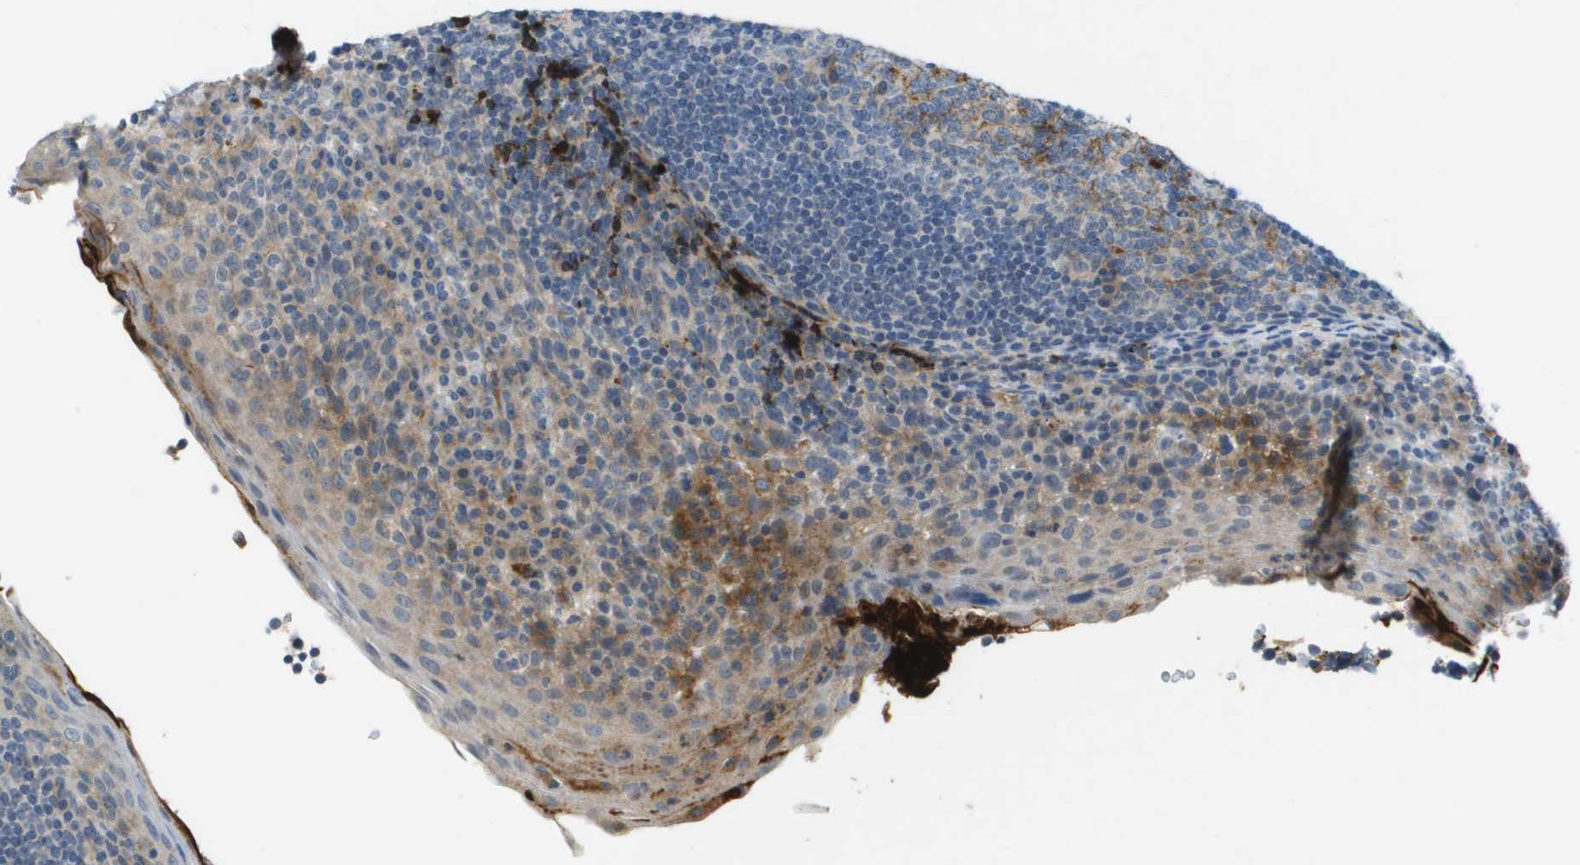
{"staining": {"intensity": "negative", "quantity": "none", "location": "none"}, "tissue": "tonsil", "cell_type": "Germinal center cells", "image_type": "normal", "snomed": [{"axis": "morphology", "description": "Normal tissue, NOS"}, {"axis": "topography", "description": "Tonsil"}], "caption": "Immunohistochemistry micrograph of benign tonsil: tonsil stained with DAB reveals no significant protein positivity in germinal center cells.", "gene": "VTN", "patient": {"sex": "male", "age": 17}}